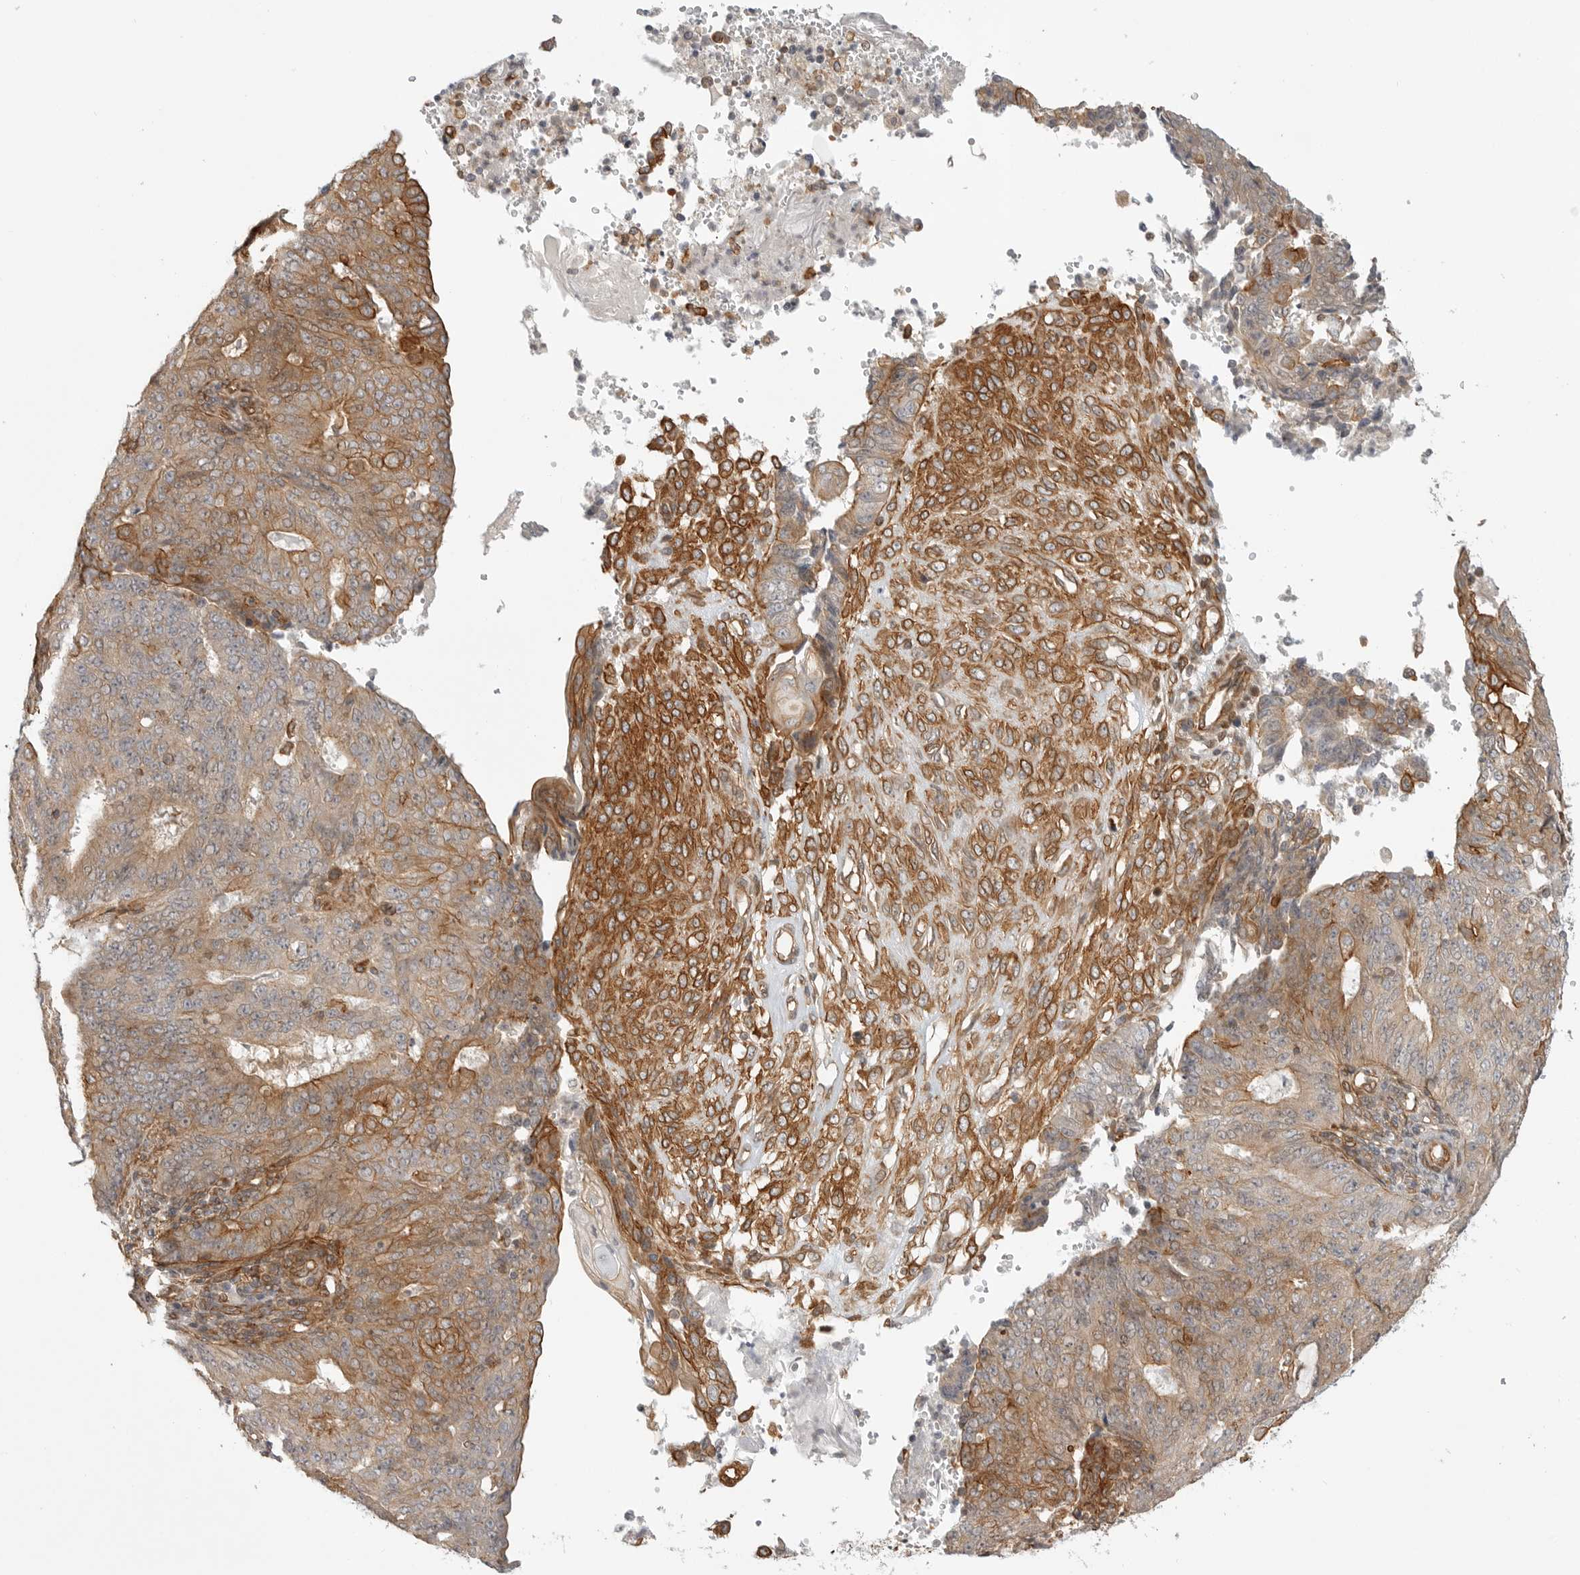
{"staining": {"intensity": "moderate", "quantity": "25%-75%", "location": "cytoplasmic/membranous"}, "tissue": "endometrial cancer", "cell_type": "Tumor cells", "image_type": "cancer", "snomed": [{"axis": "morphology", "description": "Adenocarcinoma, NOS"}, {"axis": "topography", "description": "Endometrium"}], "caption": "Endometrial cancer stained with immunohistochemistry exhibits moderate cytoplasmic/membranous staining in about 25%-75% of tumor cells.", "gene": "ATOH7", "patient": {"sex": "female", "age": 32}}